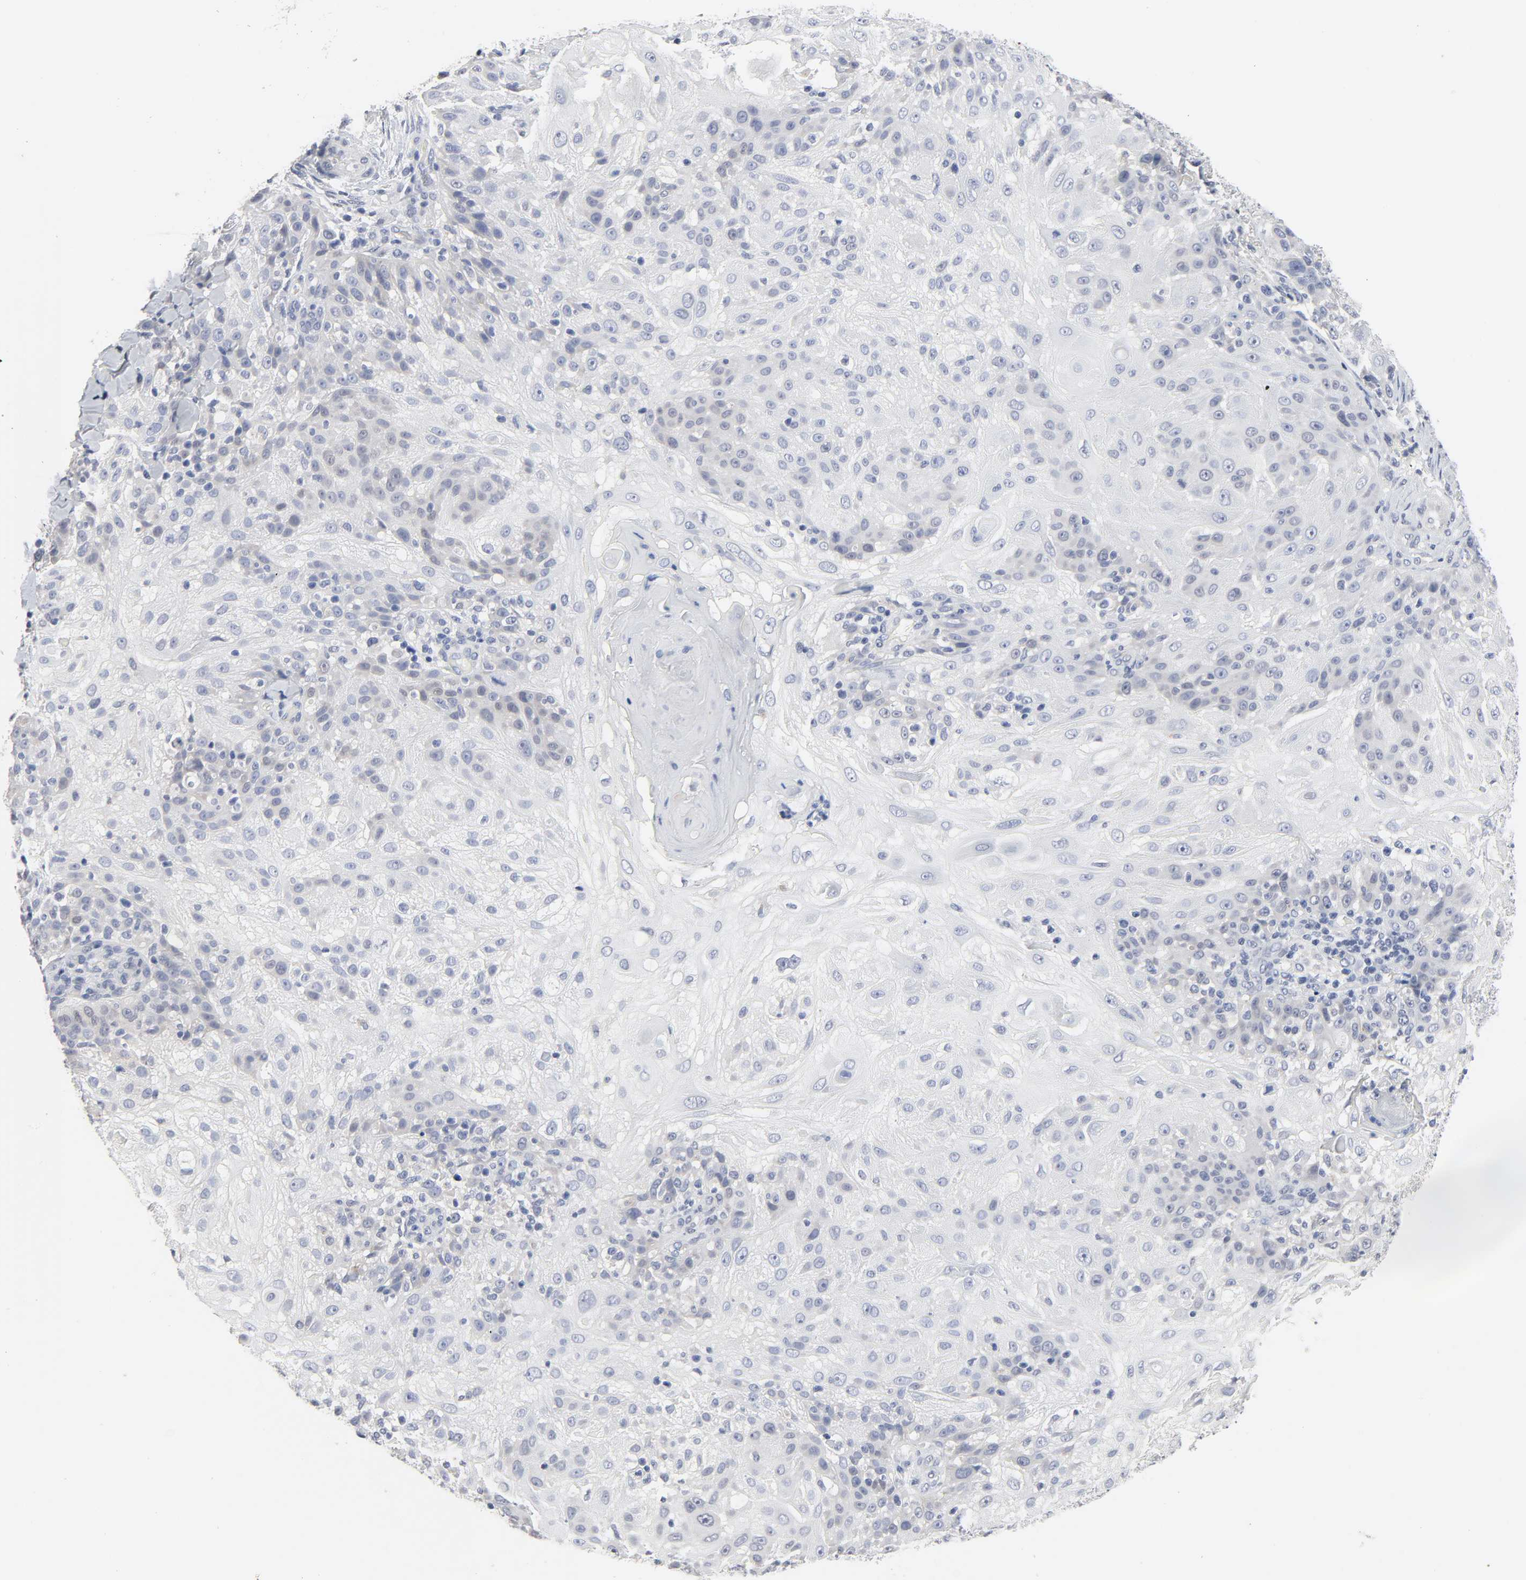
{"staining": {"intensity": "negative", "quantity": "none", "location": "none"}, "tissue": "skin cancer", "cell_type": "Tumor cells", "image_type": "cancer", "snomed": [{"axis": "morphology", "description": "Normal tissue, NOS"}, {"axis": "morphology", "description": "Squamous cell carcinoma, NOS"}, {"axis": "topography", "description": "Skin"}], "caption": "Immunohistochemistry image of human squamous cell carcinoma (skin) stained for a protein (brown), which demonstrates no expression in tumor cells.", "gene": "SALL2", "patient": {"sex": "female", "age": 83}}